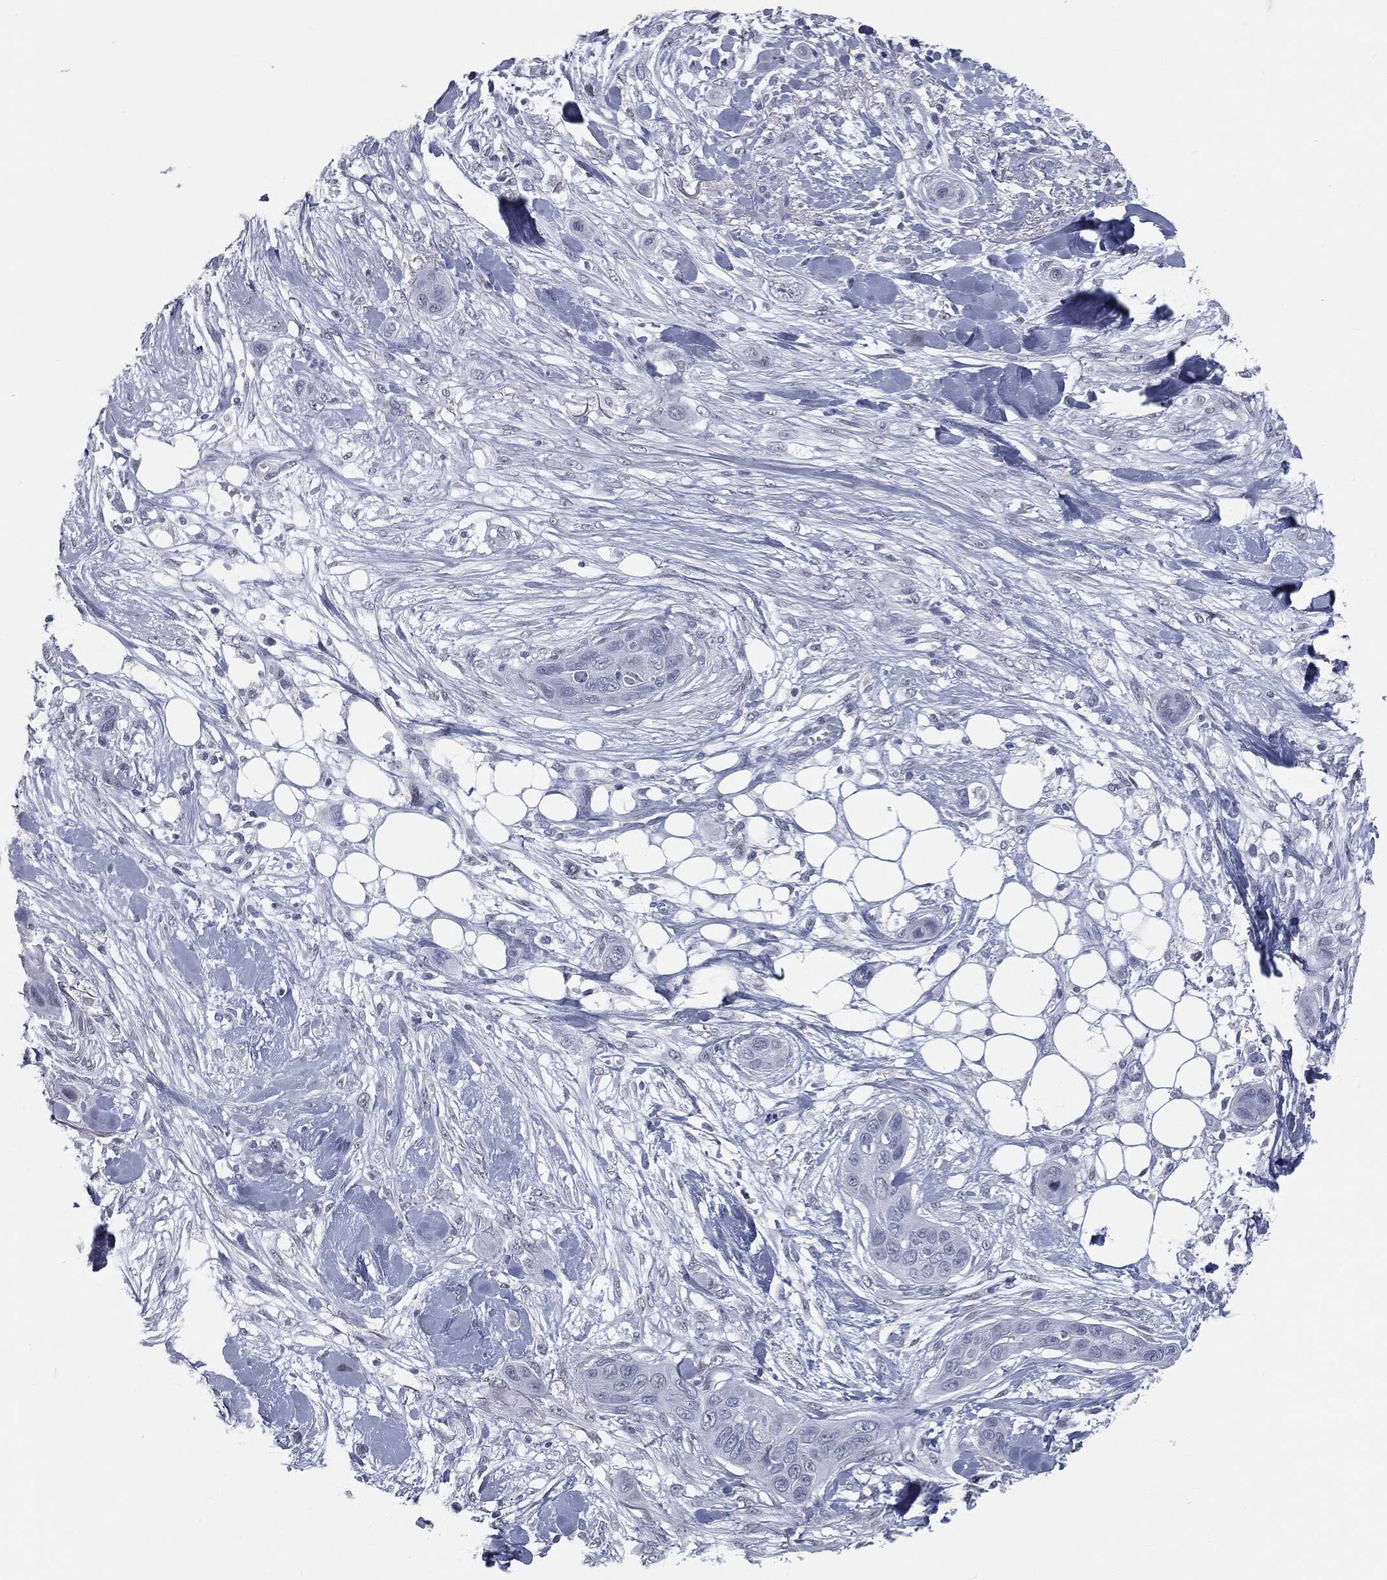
{"staining": {"intensity": "negative", "quantity": "none", "location": "none"}, "tissue": "skin cancer", "cell_type": "Tumor cells", "image_type": "cancer", "snomed": [{"axis": "morphology", "description": "Squamous cell carcinoma, NOS"}, {"axis": "topography", "description": "Skin"}], "caption": "A high-resolution histopathology image shows immunohistochemistry (IHC) staining of skin cancer, which shows no significant expression in tumor cells. (DAB (3,3'-diaminobenzidine) immunohistochemistry, high magnification).", "gene": "PRAME", "patient": {"sex": "male", "age": 78}}